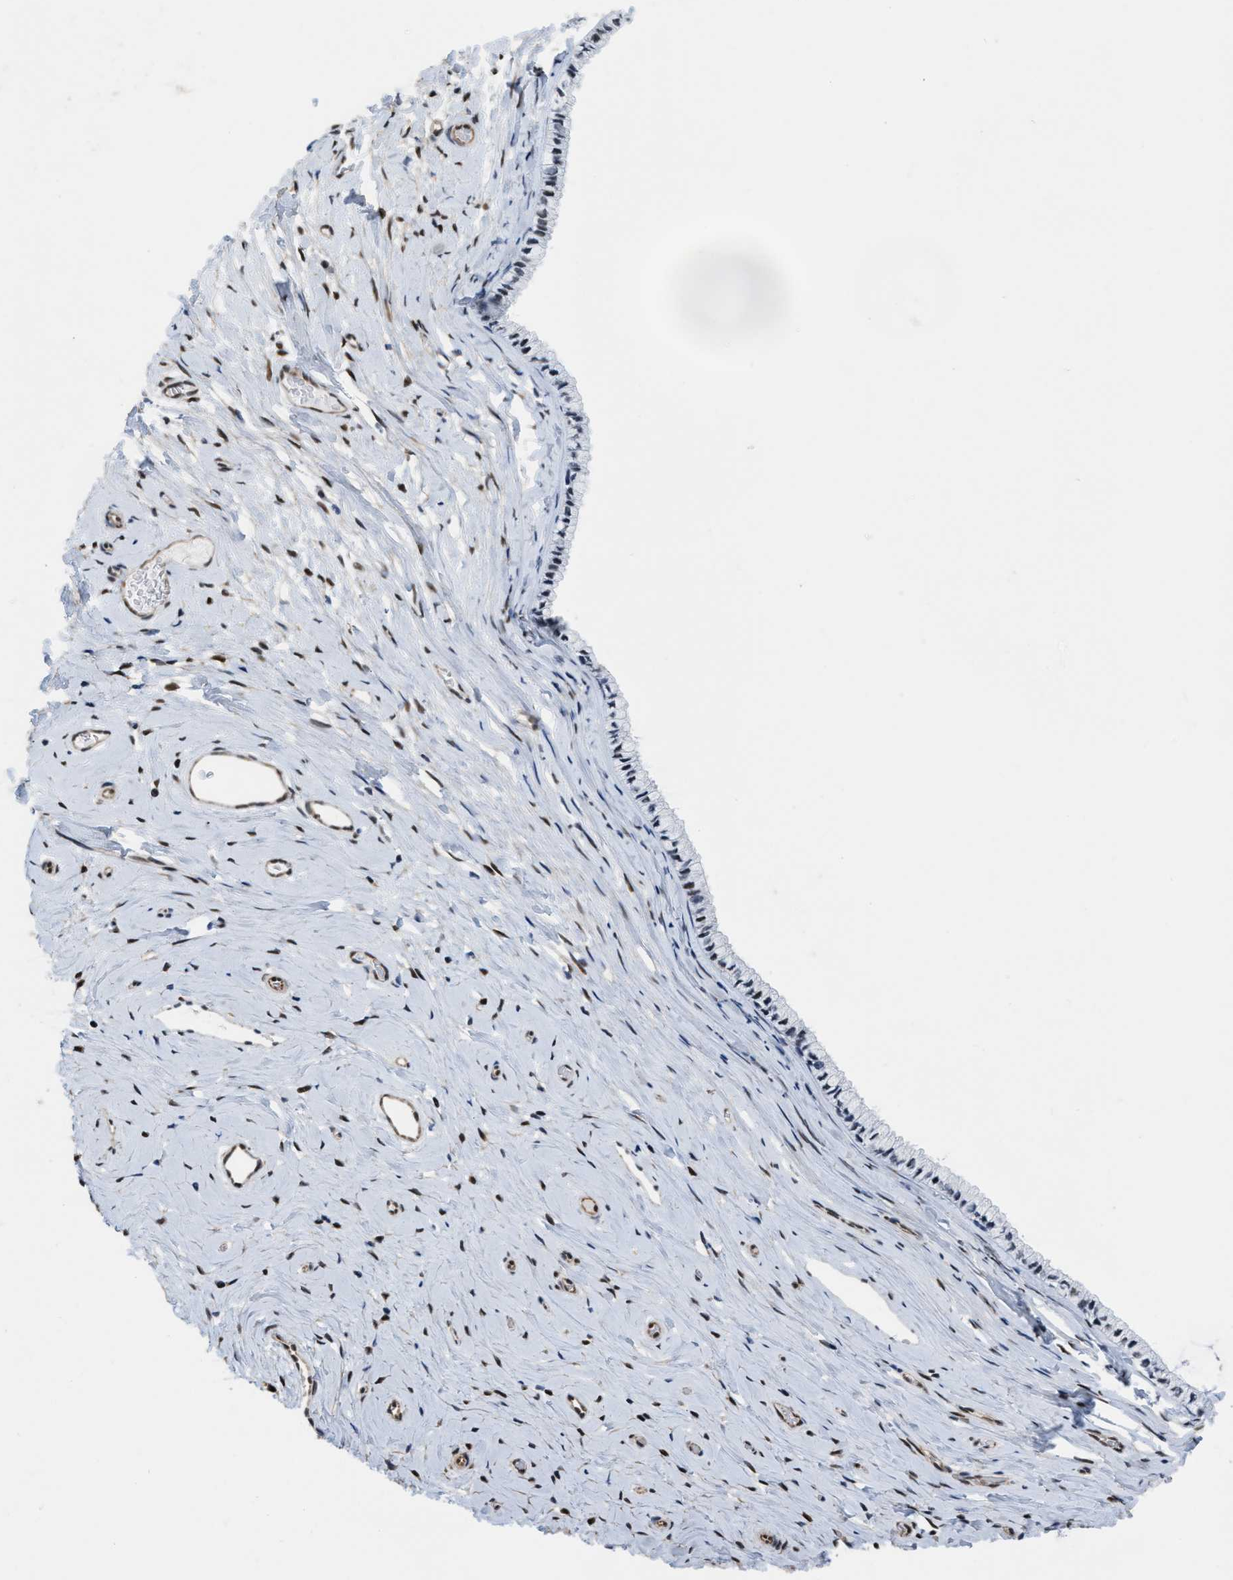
{"staining": {"intensity": "negative", "quantity": "none", "location": "none"}, "tissue": "cervix", "cell_type": "Glandular cells", "image_type": "normal", "snomed": [{"axis": "morphology", "description": "Normal tissue, NOS"}, {"axis": "topography", "description": "Cervix"}], "caption": "Immunohistochemical staining of normal human cervix displays no significant positivity in glandular cells.", "gene": "MIER1", "patient": {"sex": "female", "age": 39}}